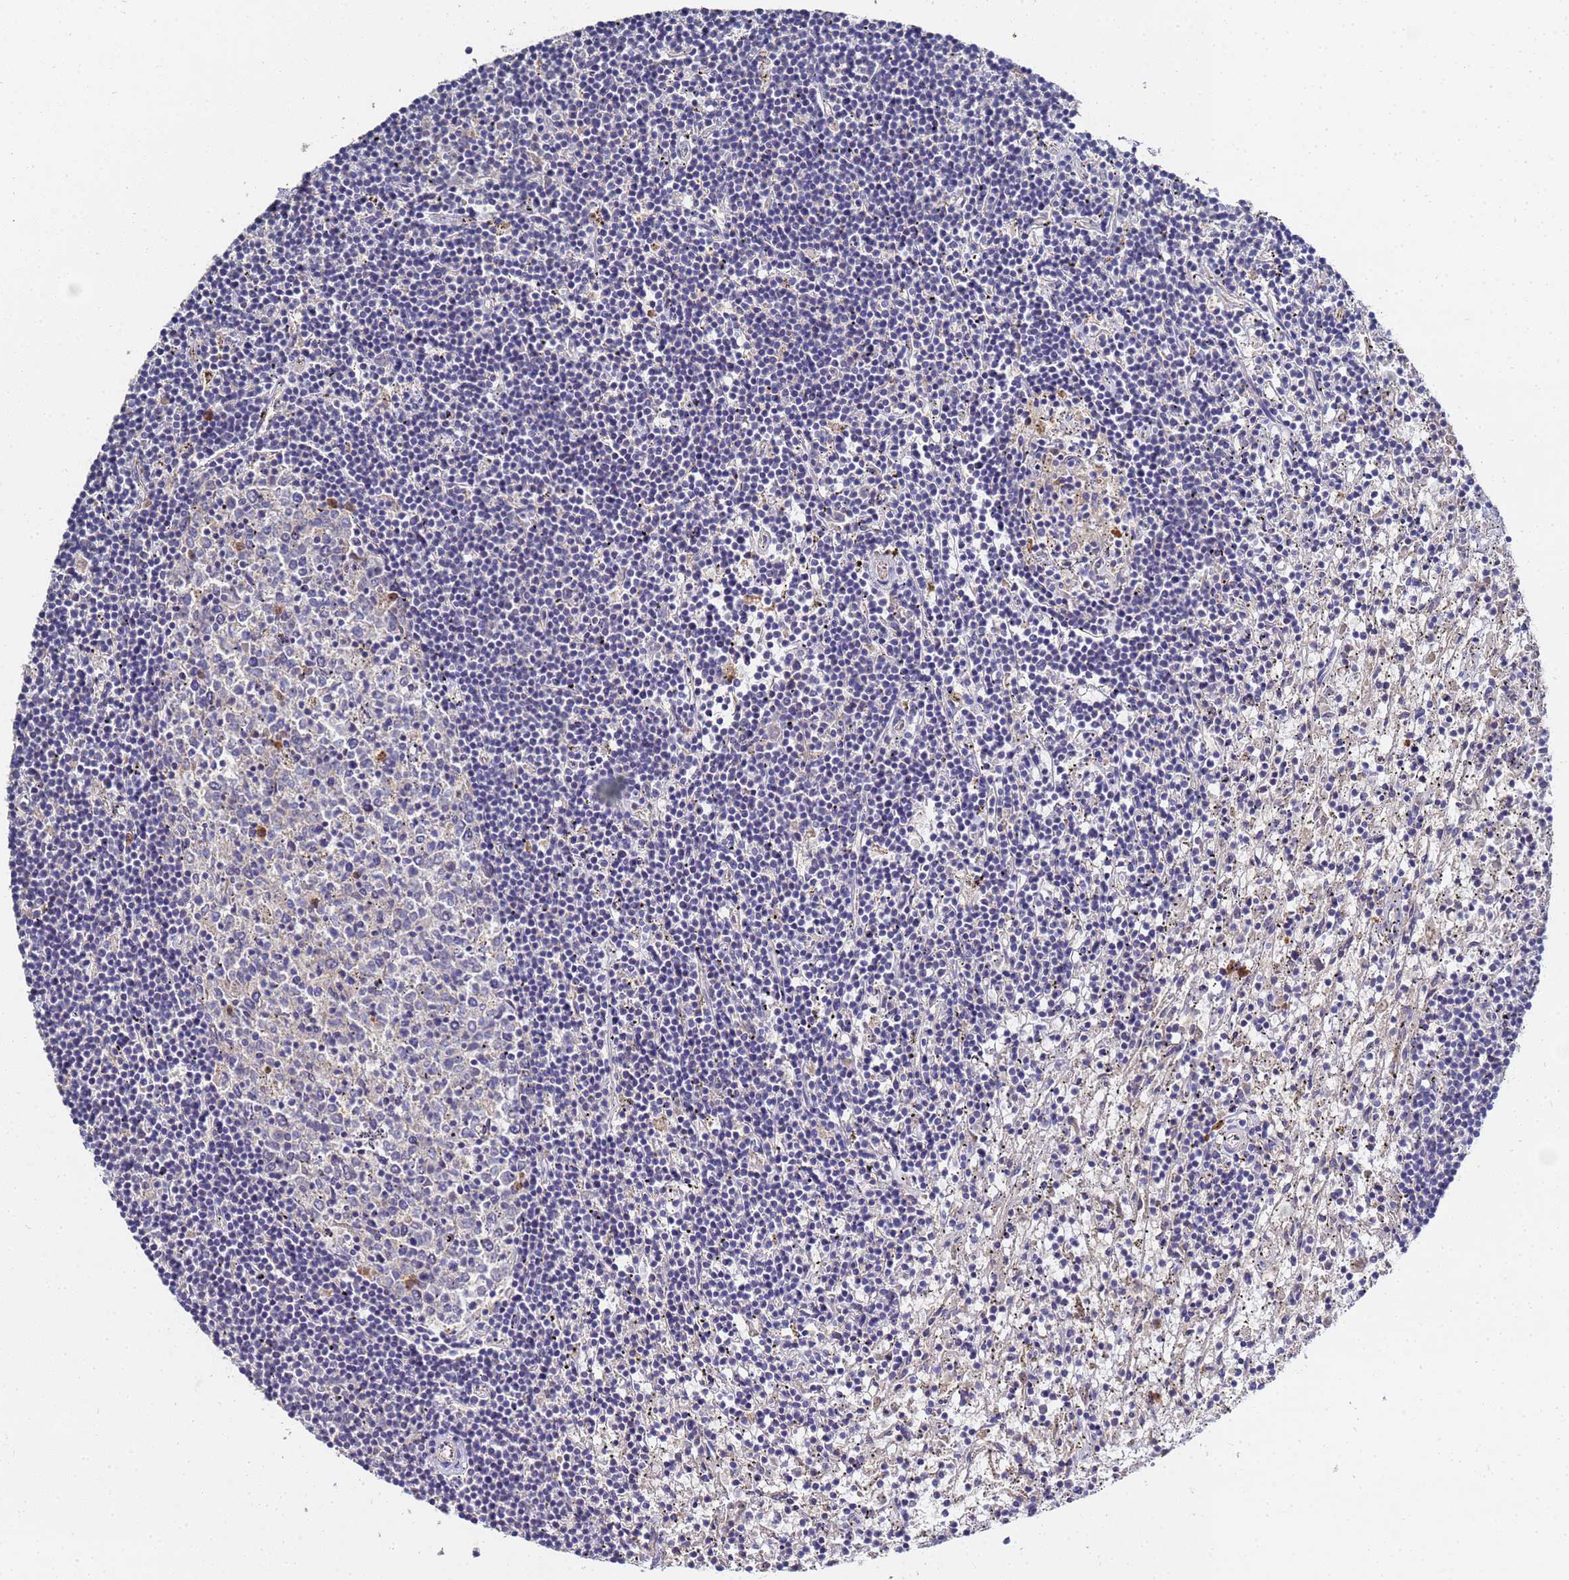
{"staining": {"intensity": "negative", "quantity": "none", "location": "none"}, "tissue": "lymphoma", "cell_type": "Tumor cells", "image_type": "cancer", "snomed": [{"axis": "morphology", "description": "Malignant lymphoma, non-Hodgkin's type, Low grade"}, {"axis": "topography", "description": "Spleen"}], "caption": "Low-grade malignant lymphoma, non-Hodgkin's type stained for a protein using IHC shows no expression tumor cells.", "gene": "TCP10L", "patient": {"sex": "male", "age": 76}}